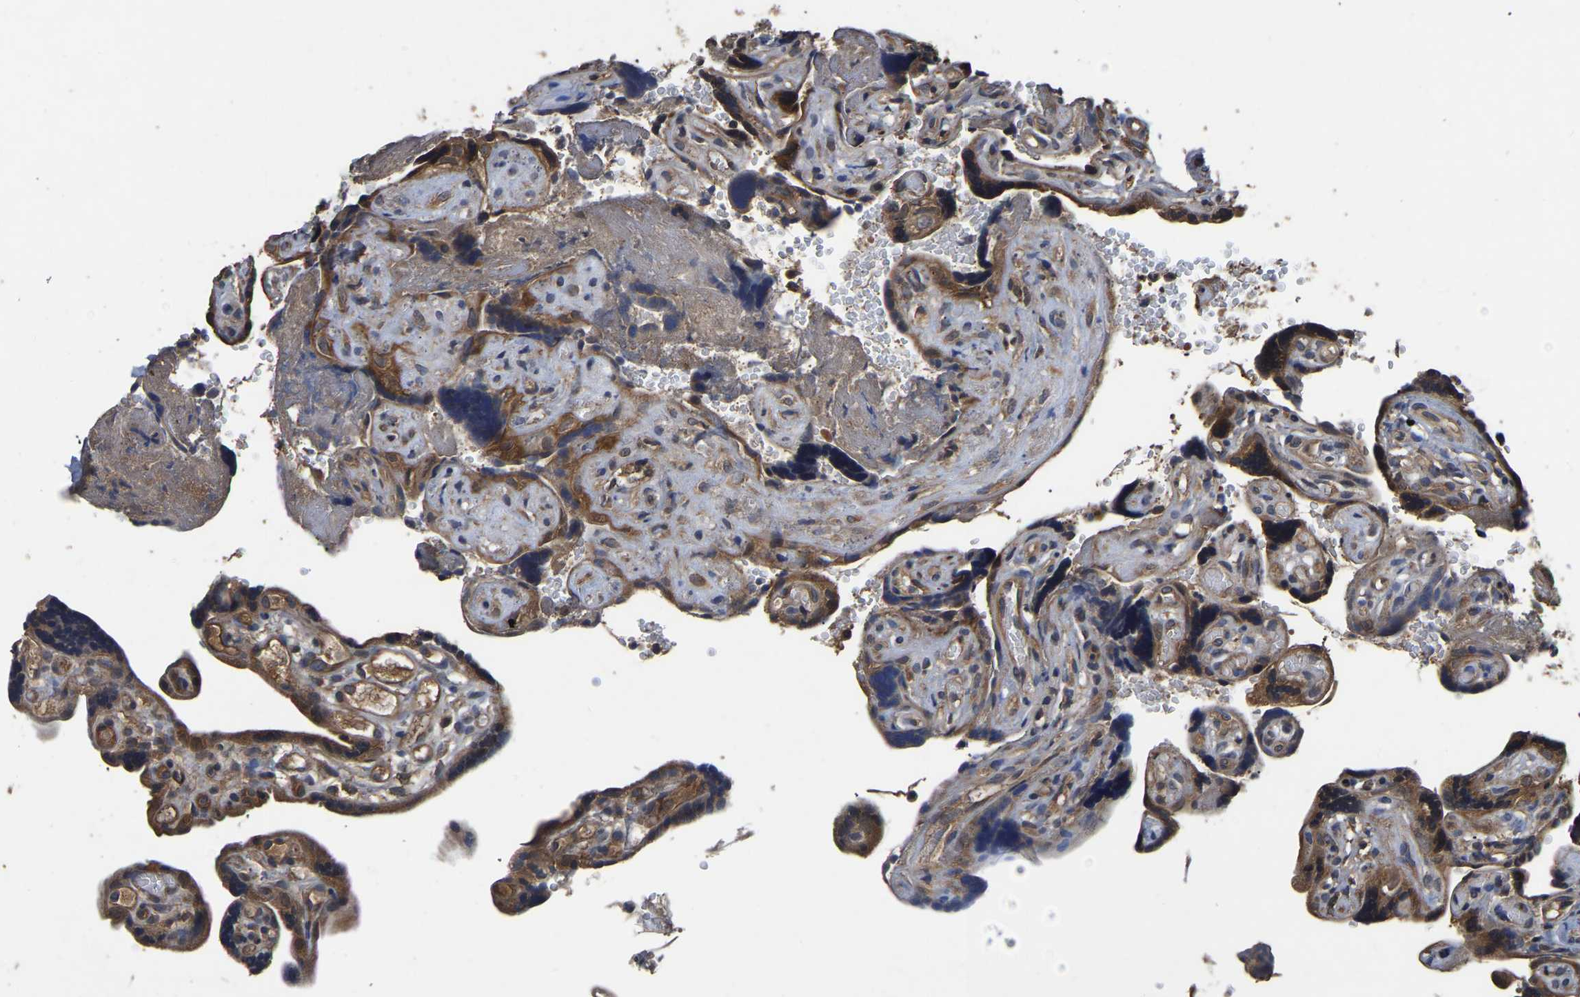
{"staining": {"intensity": "strong", "quantity": ">75%", "location": "cytoplasmic/membranous"}, "tissue": "placenta", "cell_type": "Trophoblastic cells", "image_type": "normal", "snomed": [{"axis": "morphology", "description": "Normal tissue, NOS"}, {"axis": "topography", "description": "Placenta"}], "caption": "Immunohistochemical staining of benign human placenta reveals high levels of strong cytoplasmic/membranous positivity in approximately >75% of trophoblastic cells. (IHC, brightfield microscopy, high magnification).", "gene": "CRYZL1", "patient": {"sex": "female", "age": 30}}